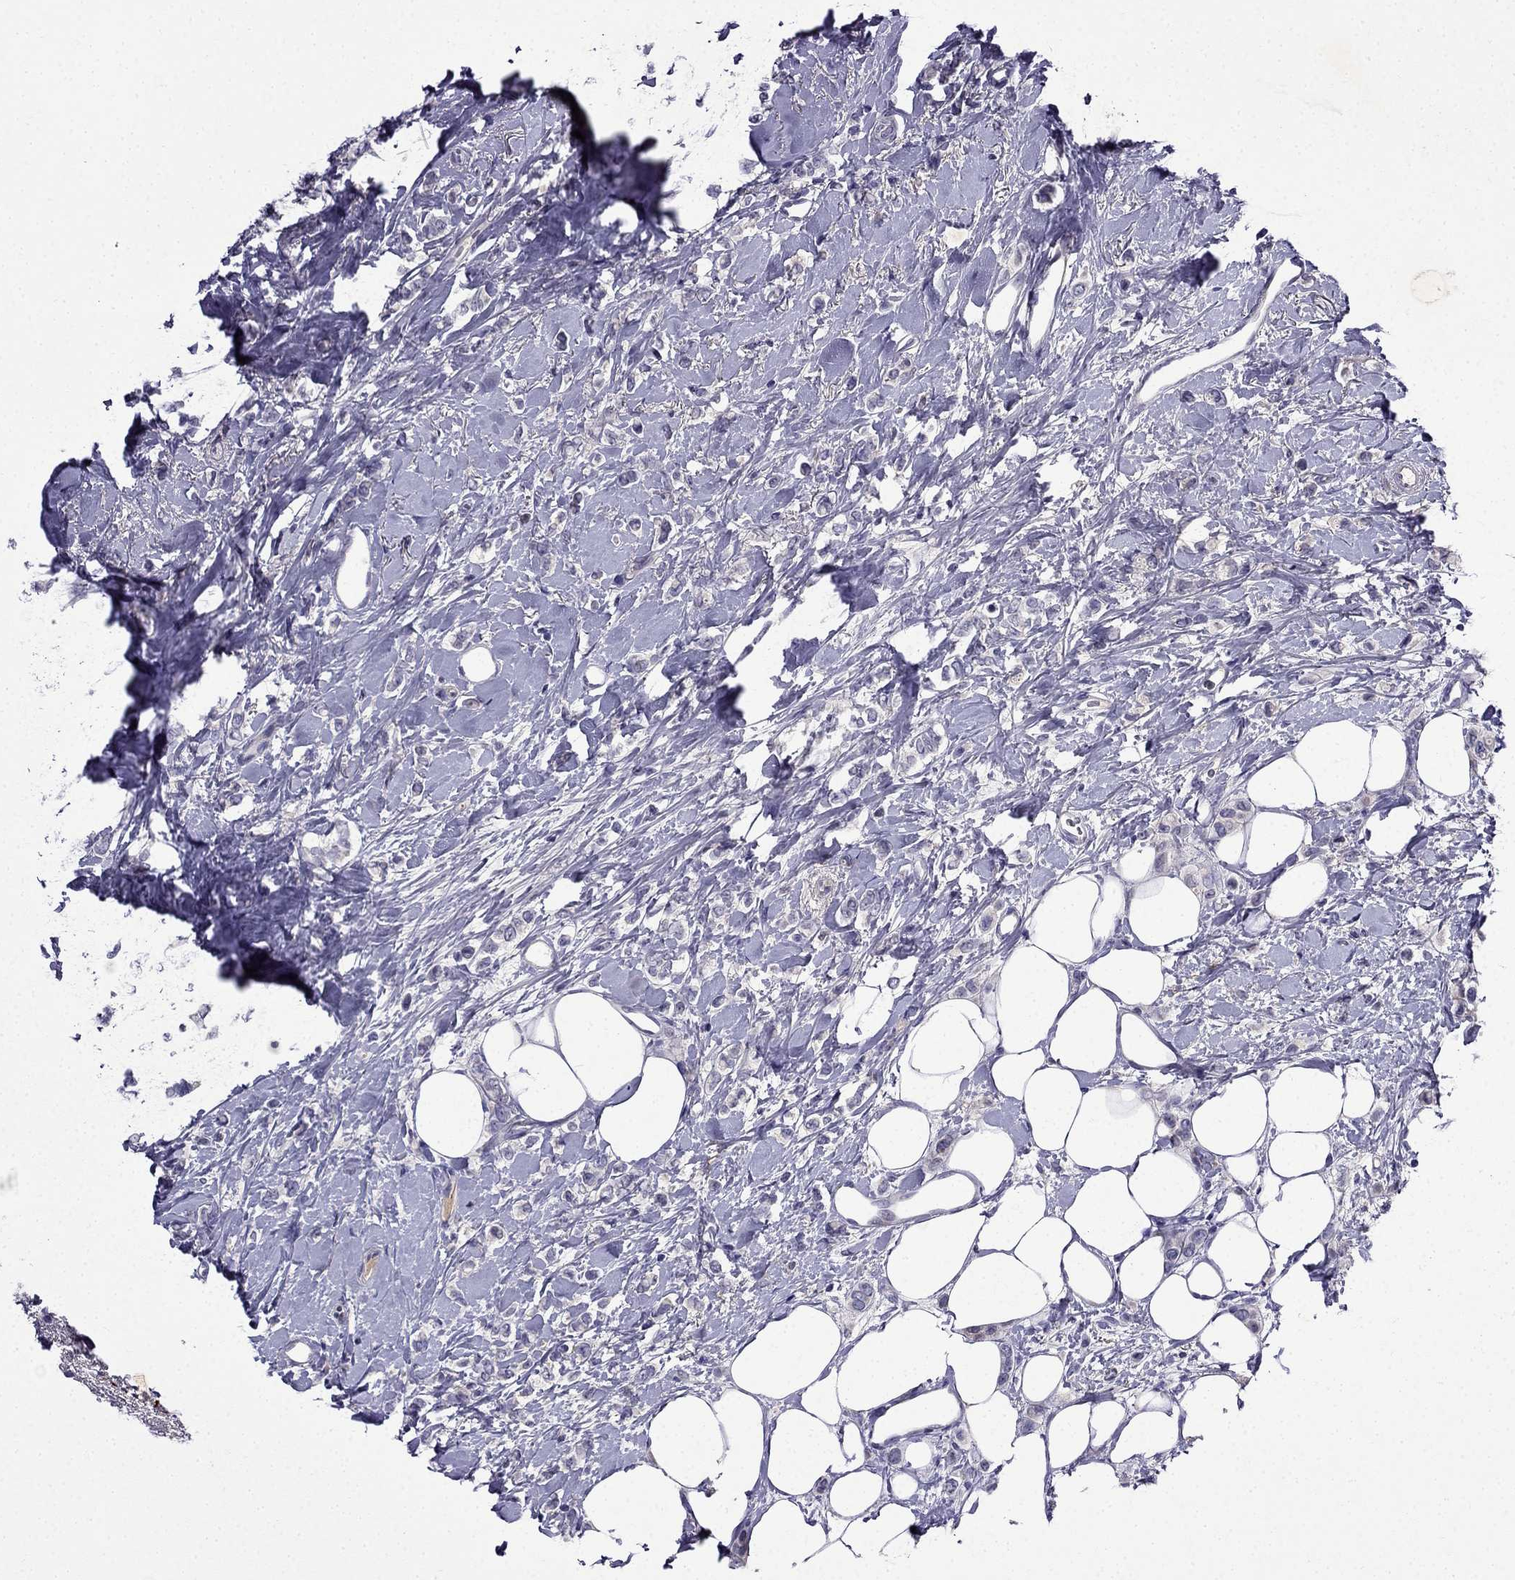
{"staining": {"intensity": "negative", "quantity": "none", "location": "none"}, "tissue": "breast cancer", "cell_type": "Tumor cells", "image_type": "cancer", "snomed": [{"axis": "morphology", "description": "Lobular carcinoma"}, {"axis": "topography", "description": "Breast"}], "caption": "There is no significant expression in tumor cells of breast cancer.", "gene": "PI16", "patient": {"sex": "female", "age": 66}}